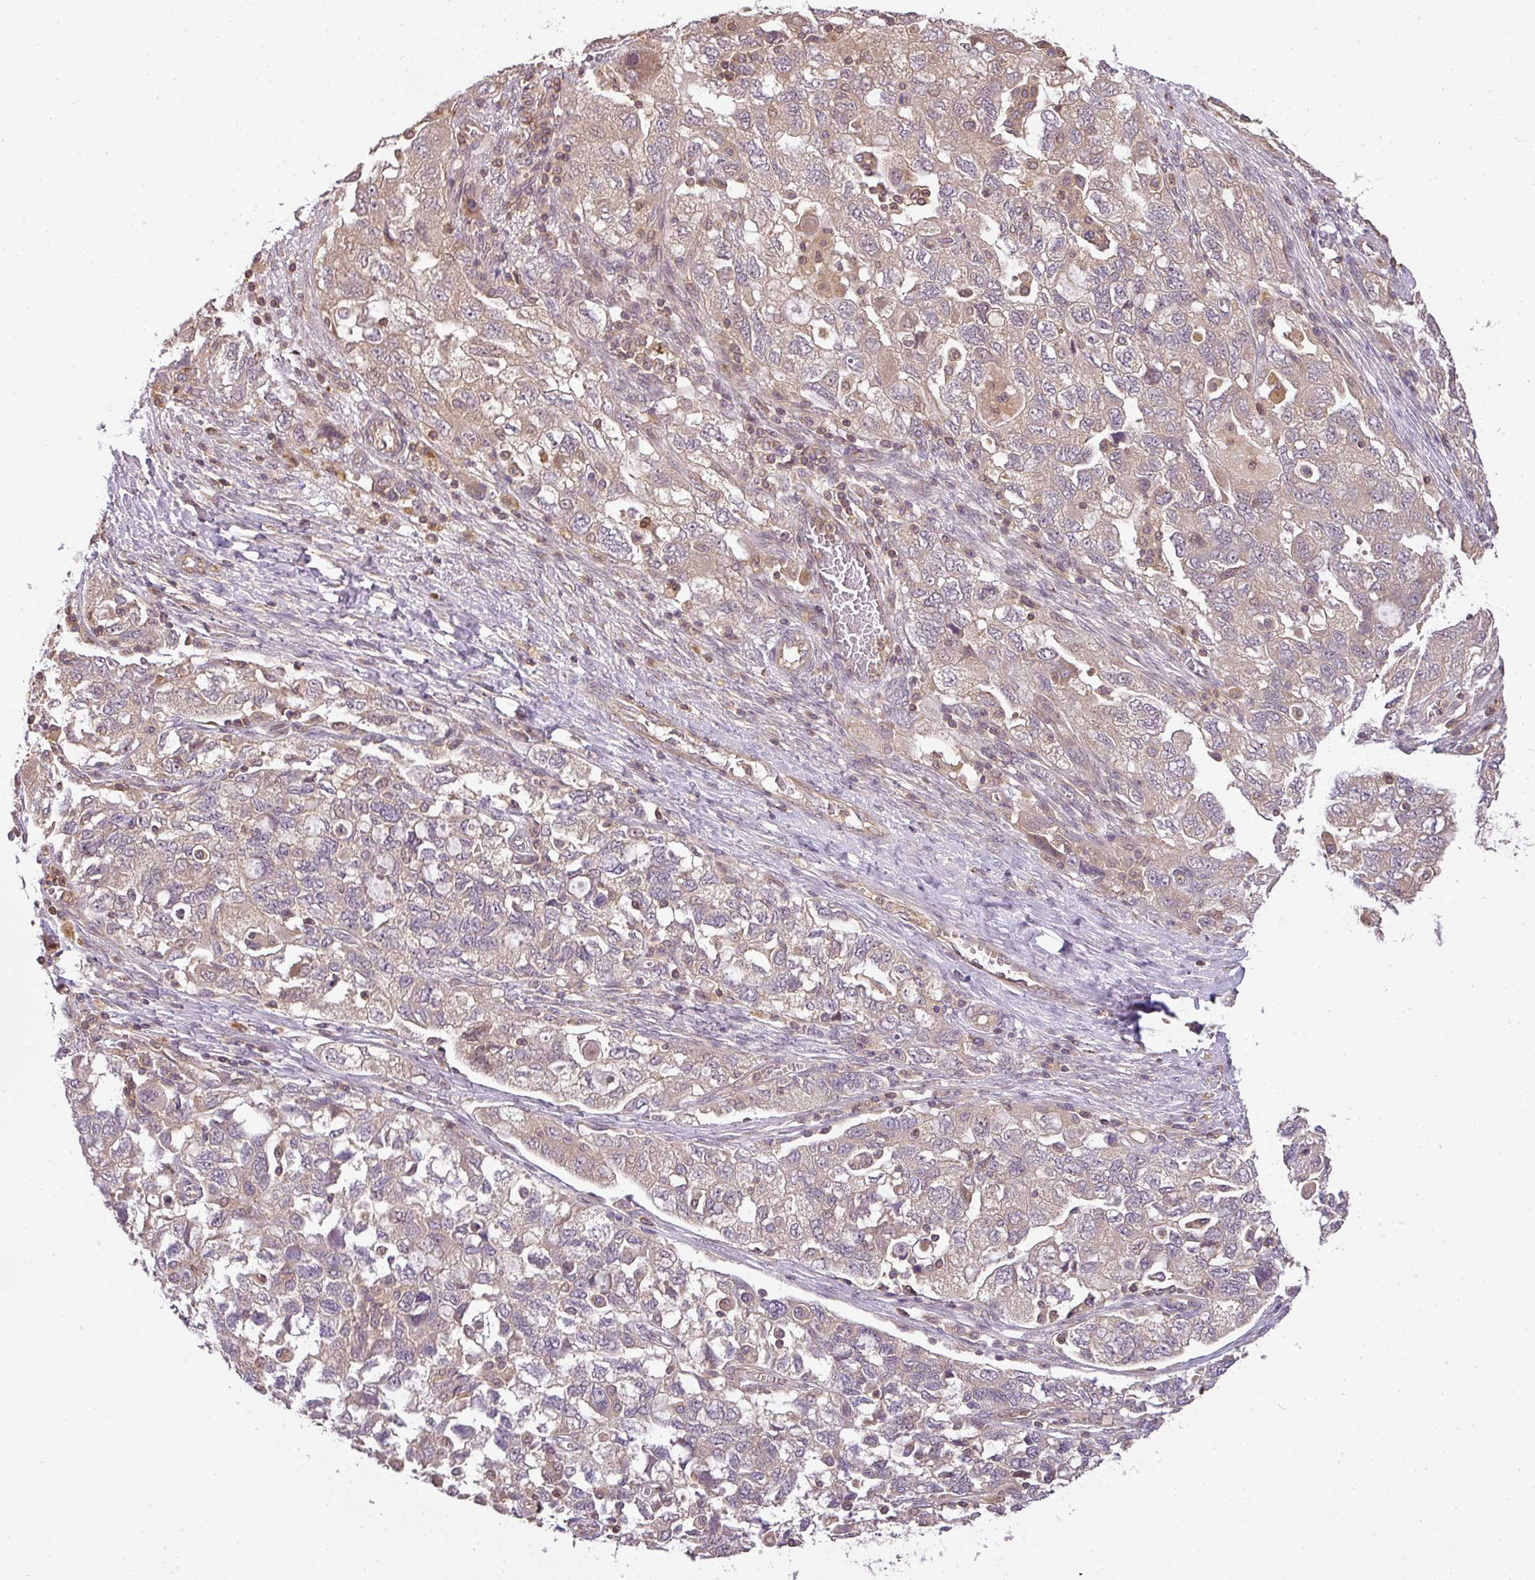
{"staining": {"intensity": "weak", "quantity": "<25%", "location": "cytoplasmic/membranous"}, "tissue": "ovarian cancer", "cell_type": "Tumor cells", "image_type": "cancer", "snomed": [{"axis": "morphology", "description": "Carcinoma, NOS"}, {"axis": "morphology", "description": "Cystadenocarcinoma, serous, NOS"}, {"axis": "topography", "description": "Ovary"}], "caption": "DAB (3,3'-diaminobenzidine) immunohistochemical staining of serous cystadenocarcinoma (ovarian) exhibits no significant positivity in tumor cells. (IHC, brightfield microscopy, high magnification).", "gene": "TCL1B", "patient": {"sex": "female", "age": 69}}